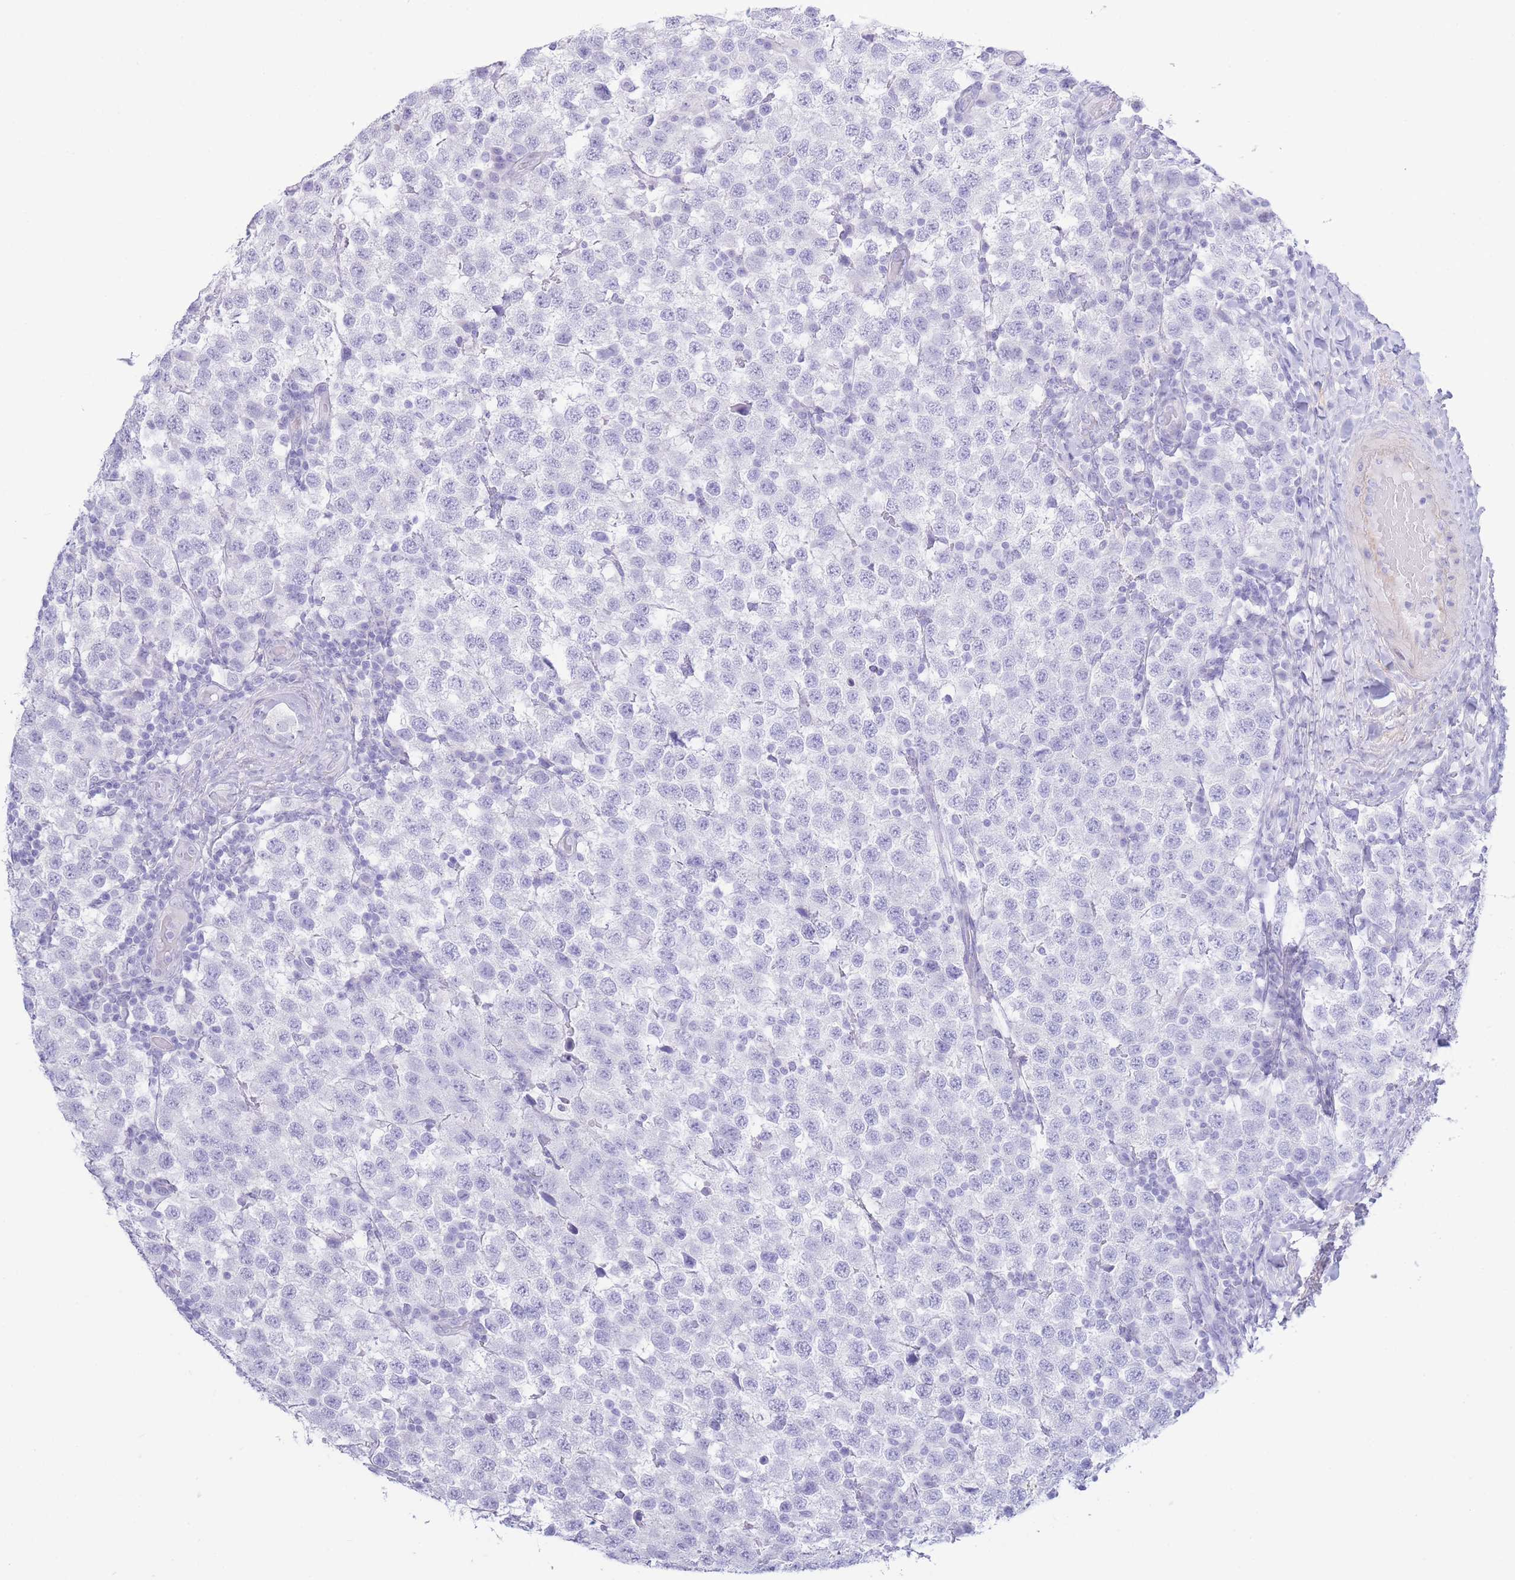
{"staining": {"intensity": "negative", "quantity": "none", "location": "none"}, "tissue": "testis cancer", "cell_type": "Tumor cells", "image_type": "cancer", "snomed": [{"axis": "morphology", "description": "Seminoma, NOS"}, {"axis": "topography", "description": "Testis"}], "caption": "The image demonstrates no staining of tumor cells in testis cancer.", "gene": "PKLR", "patient": {"sex": "male", "age": 34}}